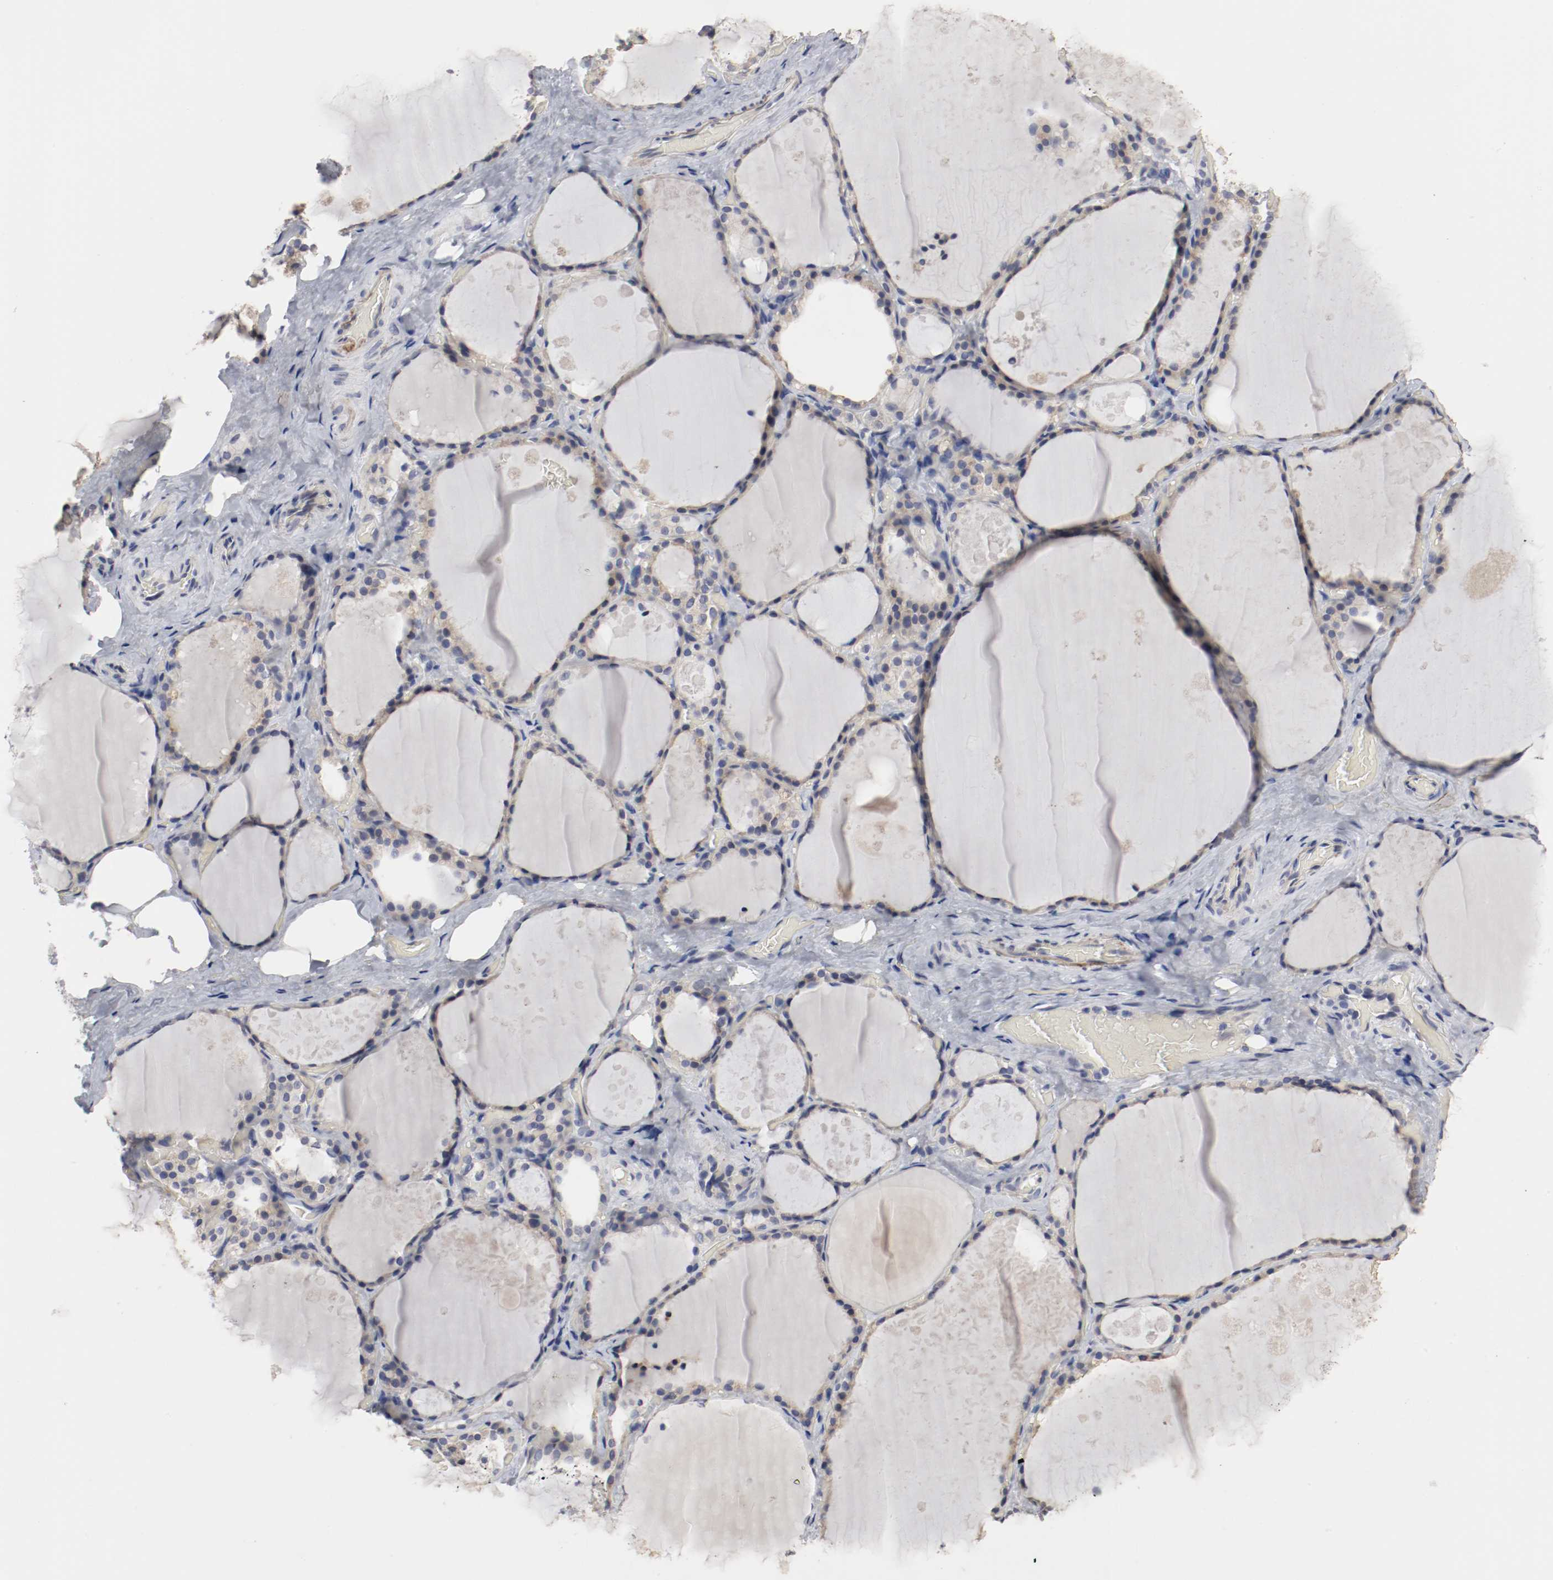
{"staining": {"intensity": "weak", "quantity": "25%-75%", "location": "cytoplasmic/membranous"}, "tissue": "thyroid gland", "cell_type": "Glandular cells", "image_type": "normal", "snomed": [{"axis": "morphology", "description": "Normal tissue, NOS"}, {"axis": "topography", "description": "Thyroid gland"}], "caption": "Immunohistochemical staining of benign thyroid gland shows 25%-75% levels of weak cytoplasmic/membranous protein positivity in about 25%-75% of glandular cells.", "gene": "KIT", "patient": {"sex": "male", "age": 61}}